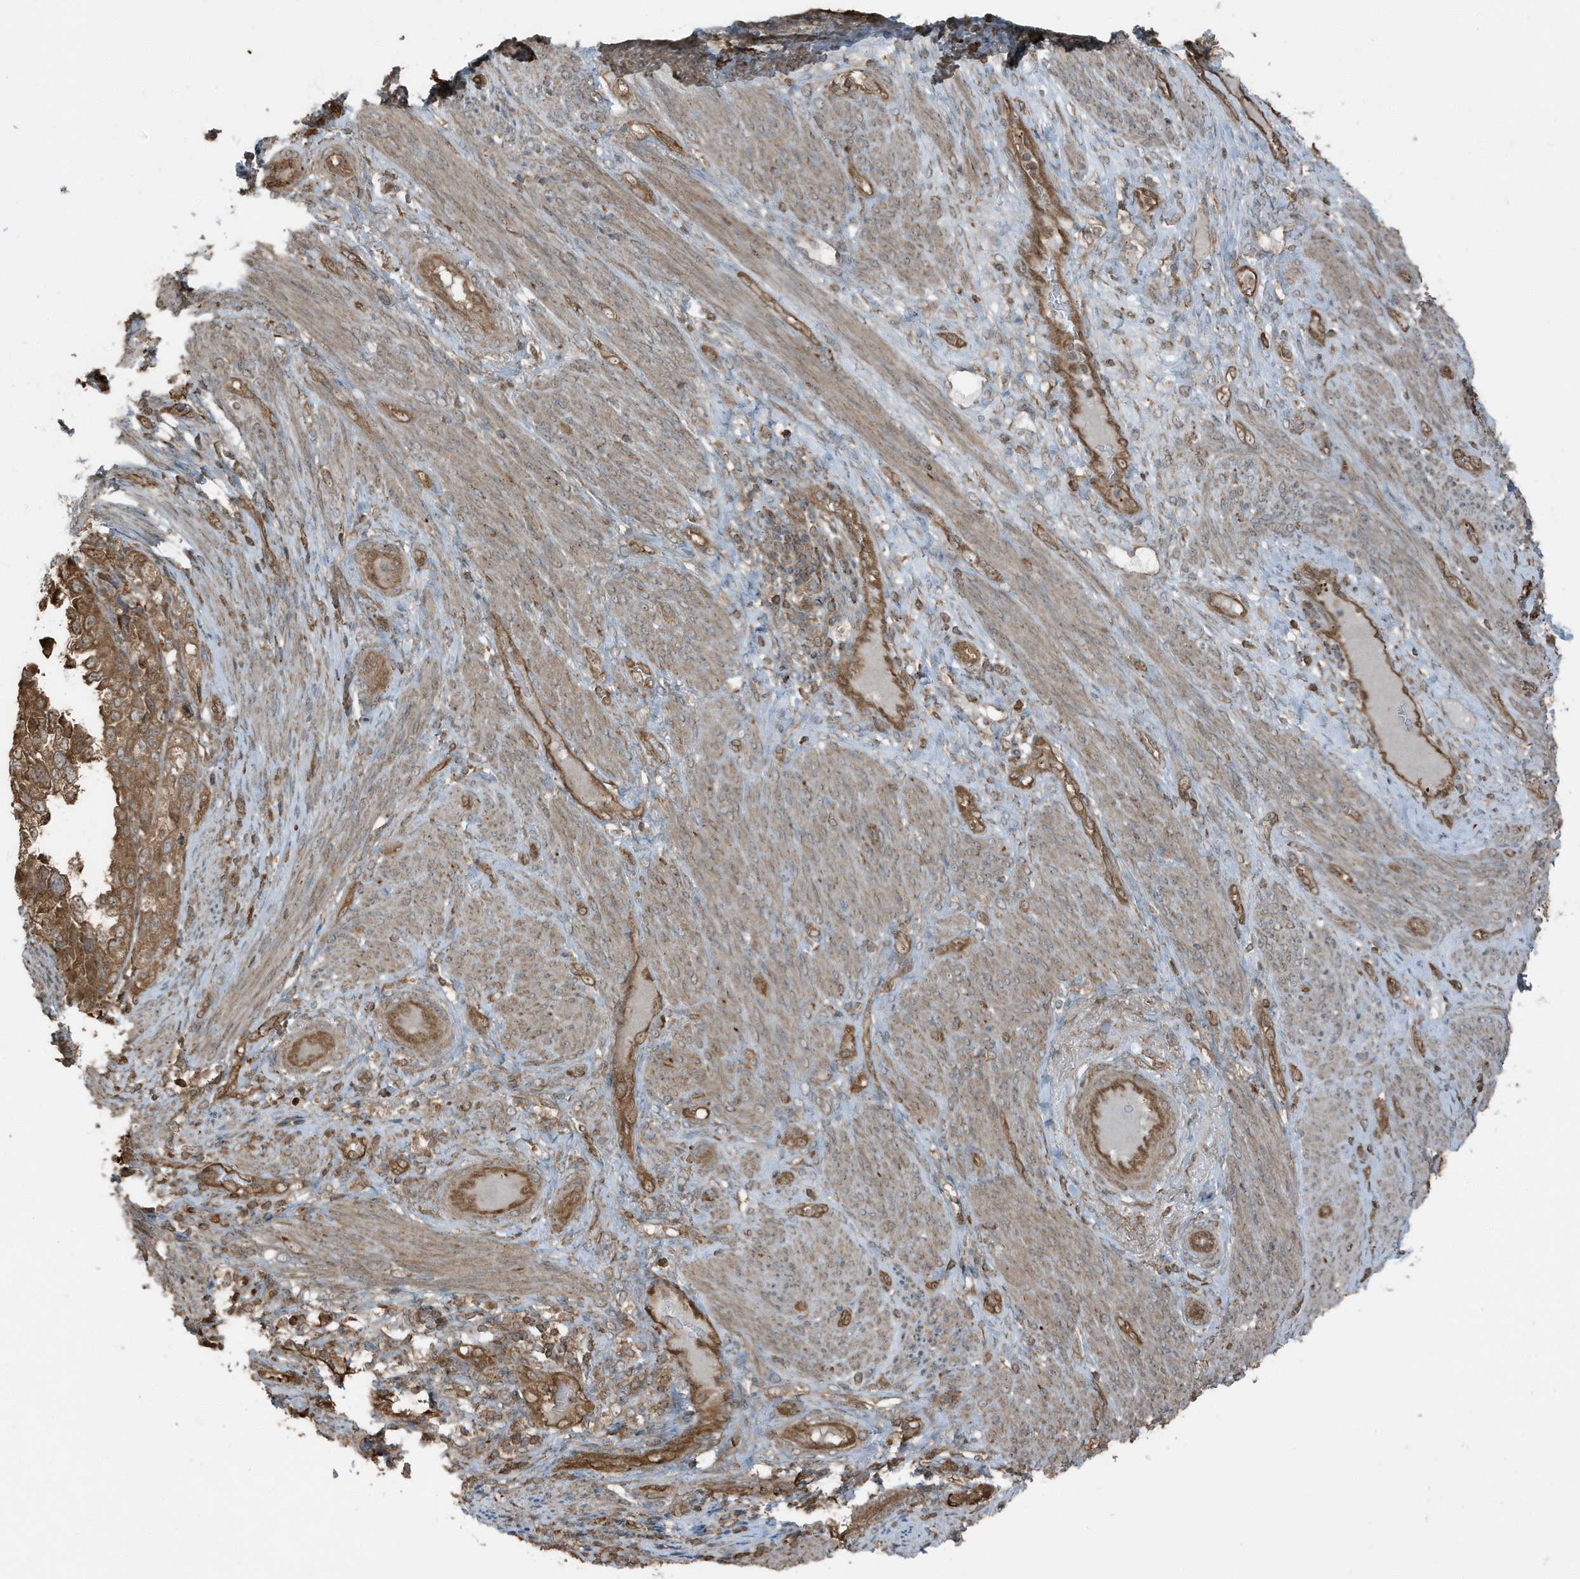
{"staining": {"intensity": "moderate", "quantity": ">75%", "location": "cytoplasmic/membranous"}, "tissue": "endometrial cancer", "cell_type": "Tumor cells", "image_type": "cancer", "snomed": [{"axis": "morphology", "description": "Adenocarcinoma, NOS"}, {"axis": "topography", "description": "Endometrium"}], "caption": "Immunohistochemical staining of adenocarcinoma (endometrial) exhibits medium levels of moderate cytoplasmic/membranous positivity in approximately >75% of tumor cells.", "gene": "AZI2", "patient": {"sex": "female", "age": 85}}